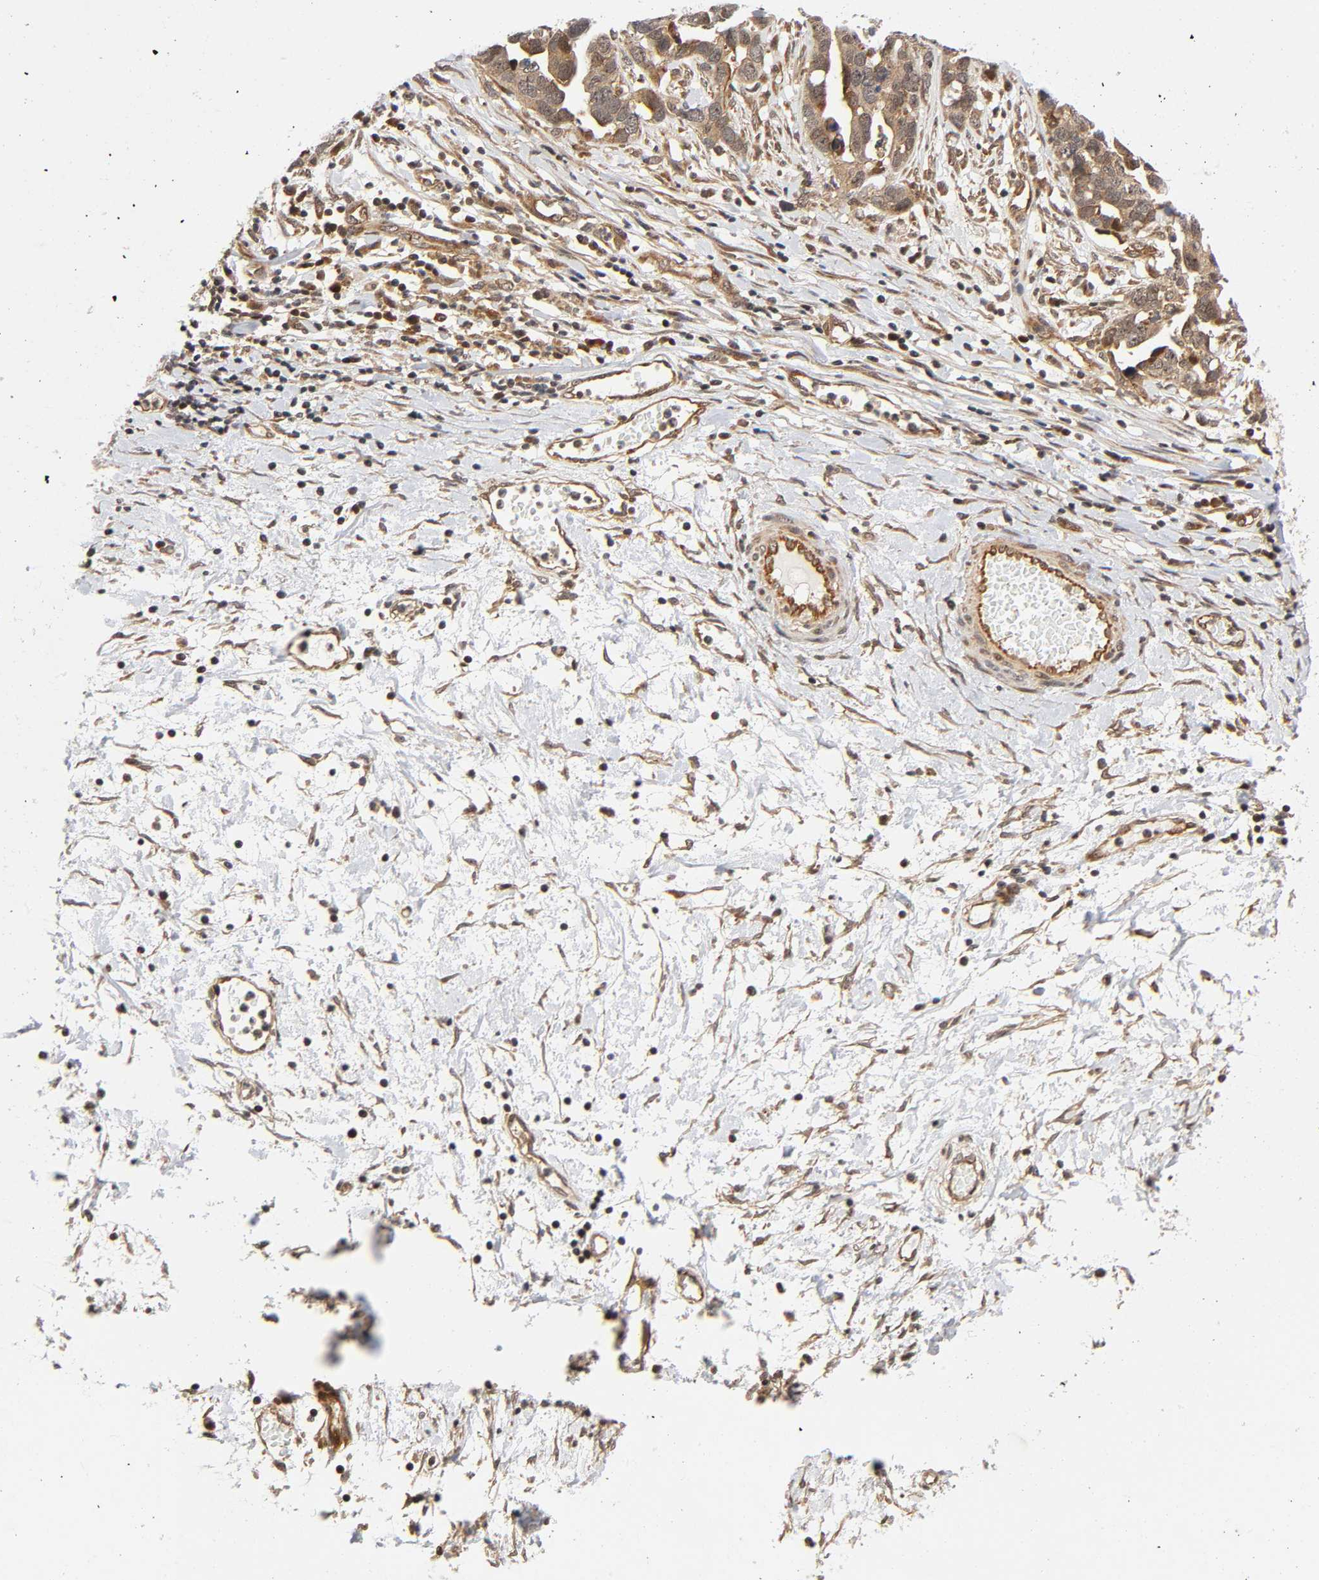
{"staining": {"intensity": "weak", "quantity": ">75%", "location": "cytoplasmic/membranous,nuclear"}, "tissue": "ovarian cancer", "cell_type": "Tumor cells", "image_type": "cancer", "snomed": [{"axis": "morphology", "description": "Cystadenocarcinoma, serous, NOS"}, {"axis": "topography", "description": "Ovary"}], "caption": "A high-resolution image shows IHC staining of ovarian cancer (serous cystadenocarcinoma), which reveals weak cytoplasmic/membranous and nuclear positivity in about >75% of tumor cells.", "gene": "IQCJ-SCHIP1", "patient": {"sex": "female", "age": 54}}